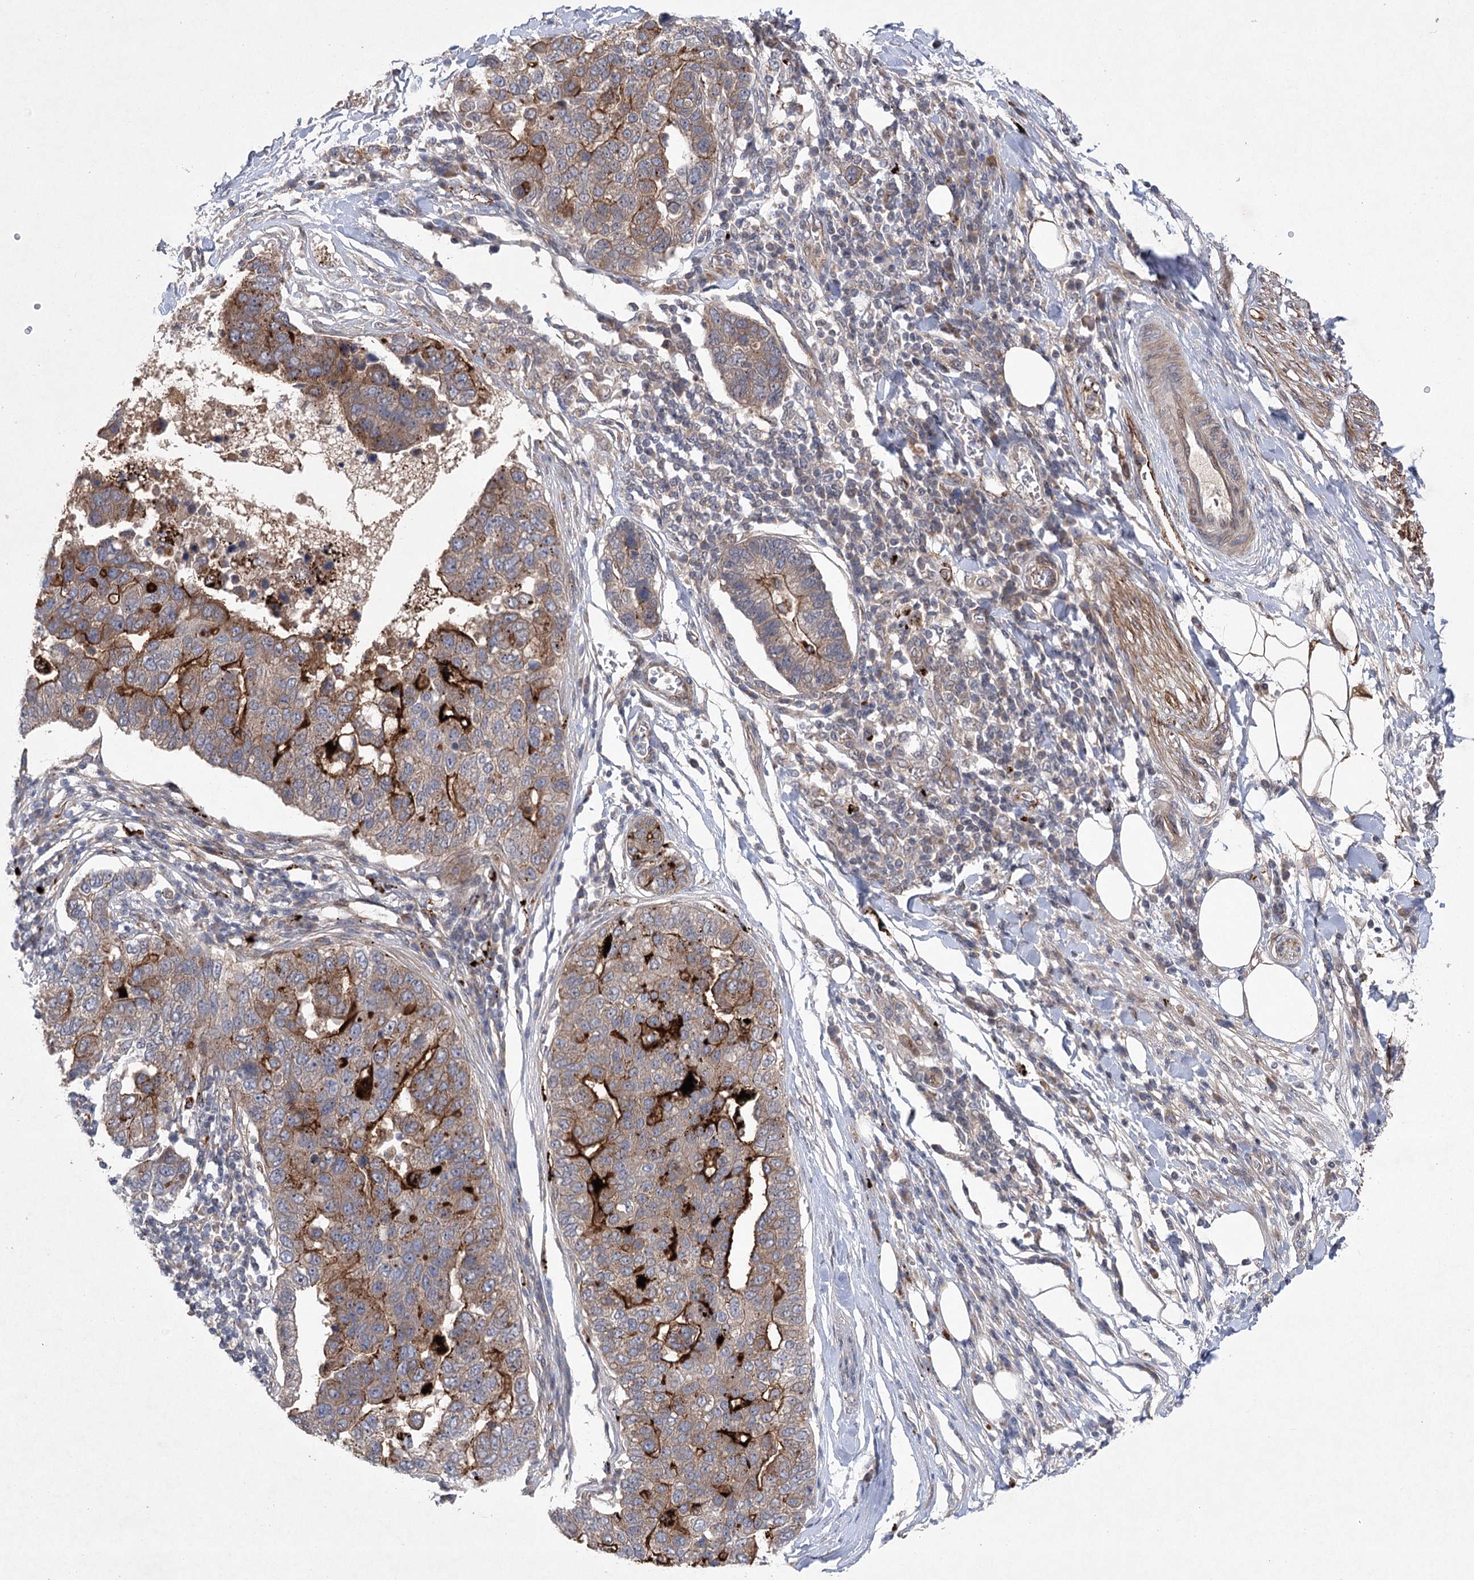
{"staining": {"intensity": "strong", "quantity": "25%-75%", "location": "cytoplasmic/membranous"}, "tissue": "pancreatic cancer", "cell_type": "Tumor cells", "image_type": "cancer", "snomed": [{"axis": "morphology", "description": "Adenocarcinoma, NOS"}, {"axis": "topography", "description": "Pancreas"}], "caption": "Immunohistochemistry (IHC) histopathology image of human pancreatic cancer (adenocarcinoma) stained for a protein (brown), which shows high levels of strong cytoplasmic/membranous expression in approximately 25%-75% of tumor cells.", "gene": "METTL24", "patient": {"sex": "female", "age": 61}}